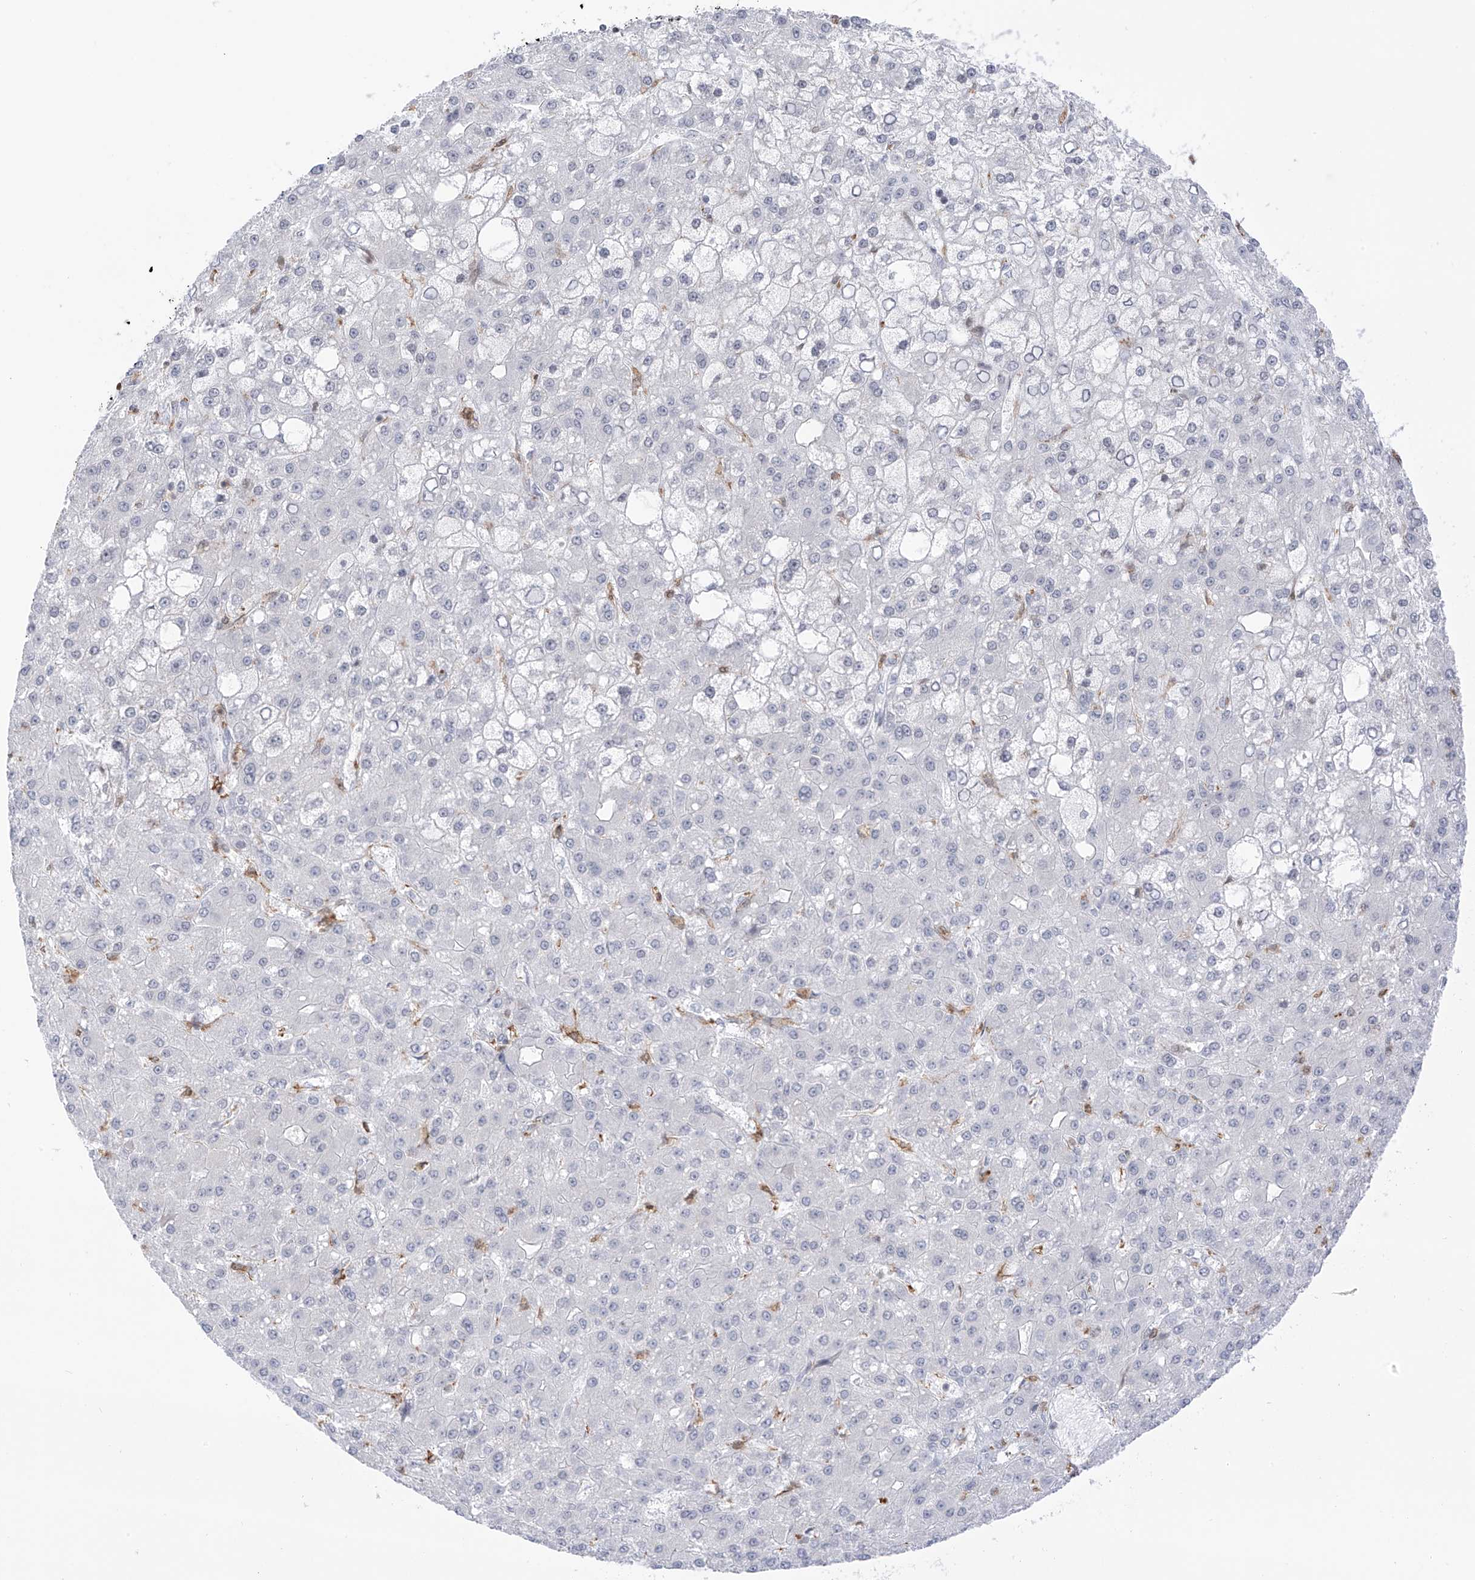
{"staining": {"intensity": "negative", "quantity": "none", "location": "none"}, "tissue": "liver cancer", "cell_type": "Tumor cells", "image_type": "cancer", "snomed": [{"axis": "morphology", "description": "Carcinoma, Hepatocellular, NOS"}, {"axis": "topography", "description": "Liver"}], "caption": "The IHC histopathology image has no significant positivity in tumor cells of hepatocellular carcinoma (liver) tissue.", "gene": "TBXAS1", "patient": {"sex": "male", "age": 67}}